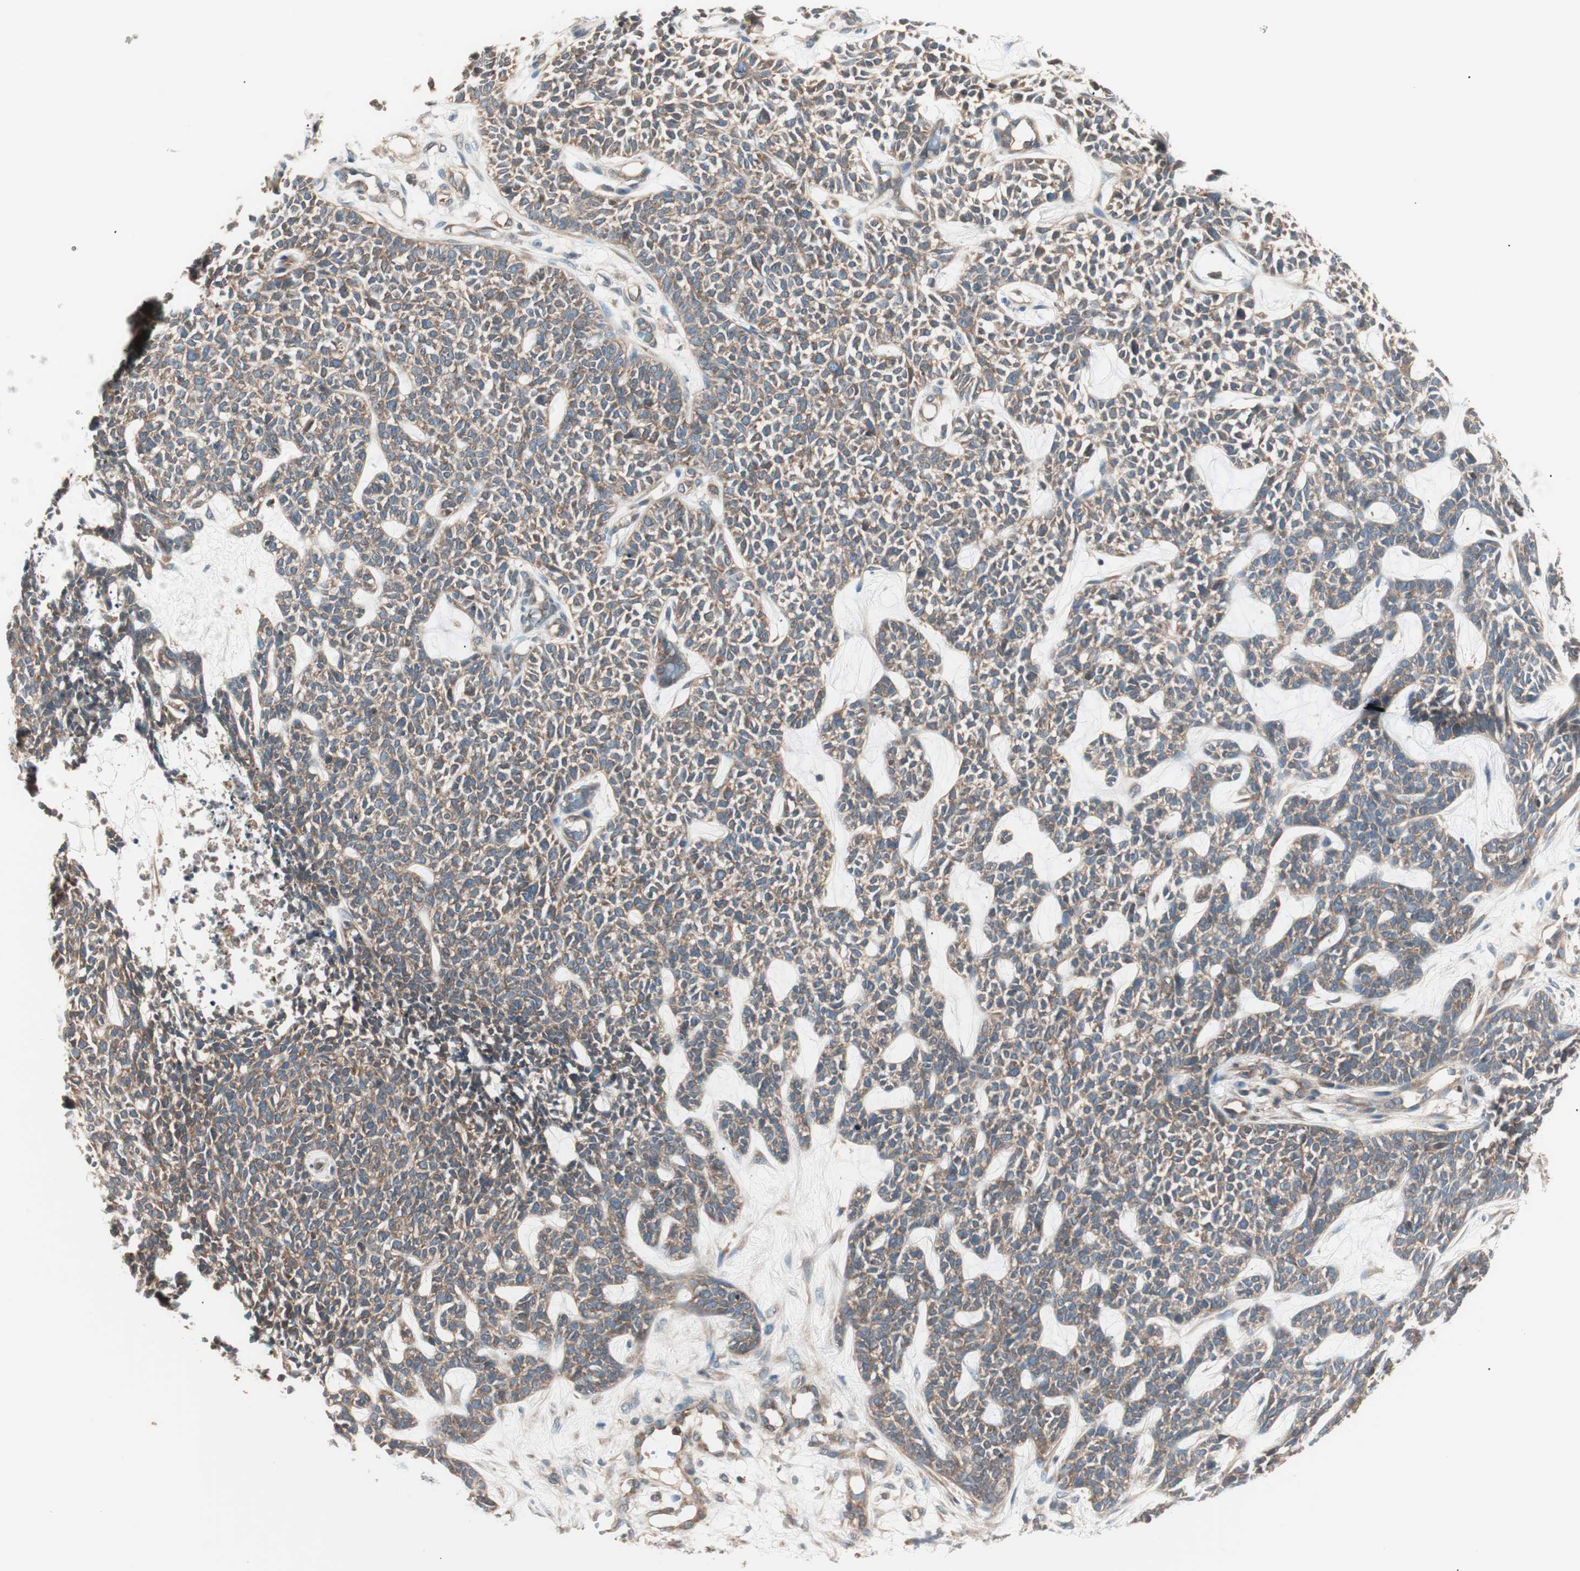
{"staining": {"intensity": "moderate", "quantity": ">75%", "location": "cytoplasmic/membranous"}, "tissue": "skin cancer", "cell_type": "Tumor cells", "image_type": "cancer", "snomed": [{"axis": "morphology", "description": "Basal cell carcinoma"}, {"axis": "topography", "description": "Skin"}], "caption": "Tumor cells exhibit medium levels of moderate cytoplasmic/membranous staining in approximately >75% of cells in human skin basal cell carcinoma.", "gene": "TSG101", "patient": {"sex": "female", "age": 84}}